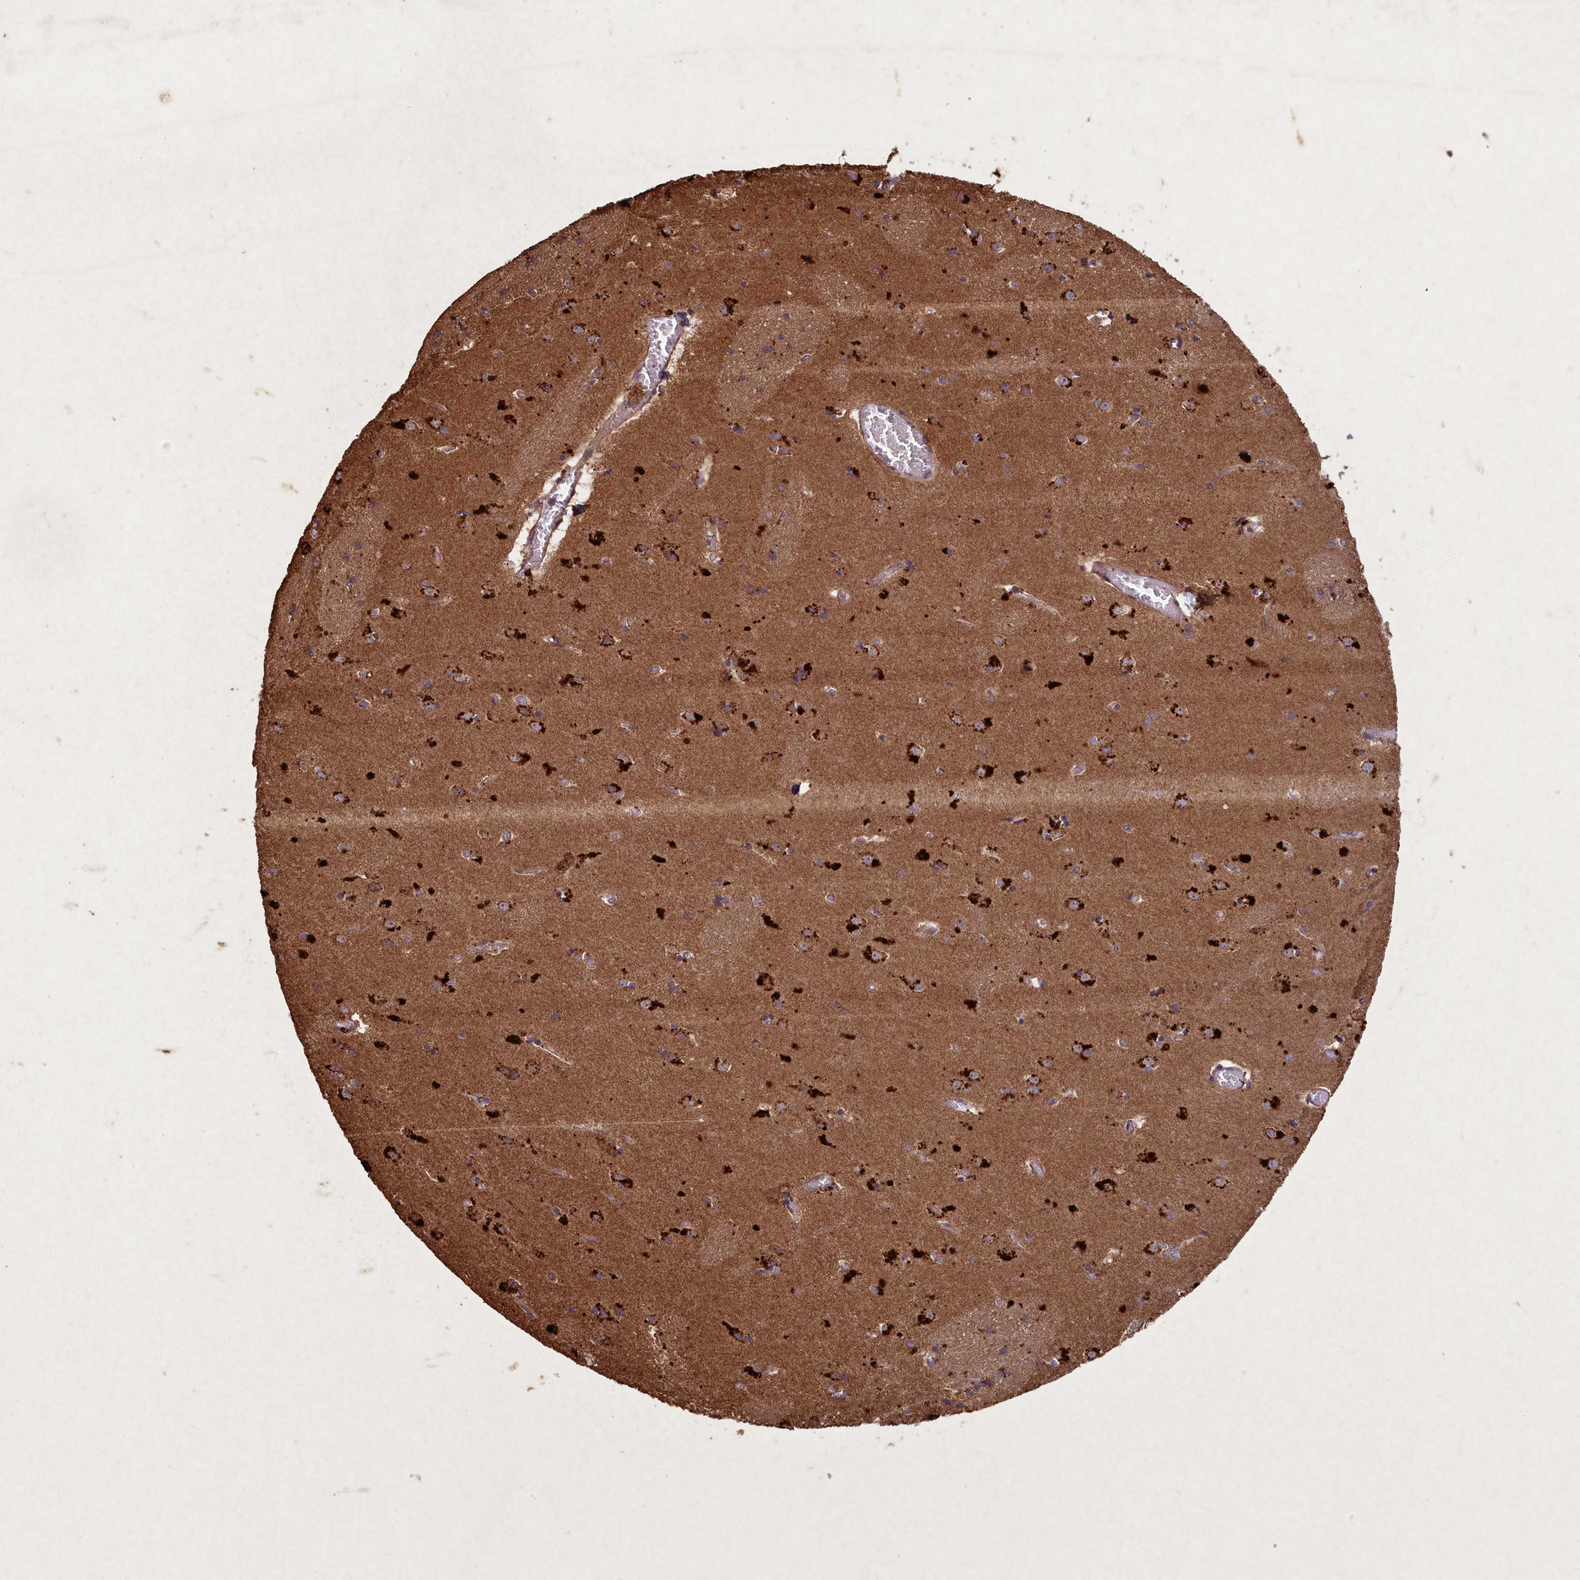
{"staining": {"intensity": "moderate", "quantity": "<25%", "location": "cytoplasmic/membranous"}, "tissue": "caudate", "cell_type": "Glial cells", "image_type": "normal", "snomed": [{"axis": "morphology", "description": "Normal tissue, NOS"}, {"axis": "topography", "description": "Lateral ventricle wall"}], "caption": "Caudate stained with immunohistochemistry (IHC) demonstrates moderate cytoplasmic/membranous positivity in approximately <25% of glial cells. (Stains: DAB in brown, nuclei in blue, Microscopy: brightfield microscopy at high magnification).", "gene": "CIAO2B", "patient": {"sex": "male", "age": 37}}